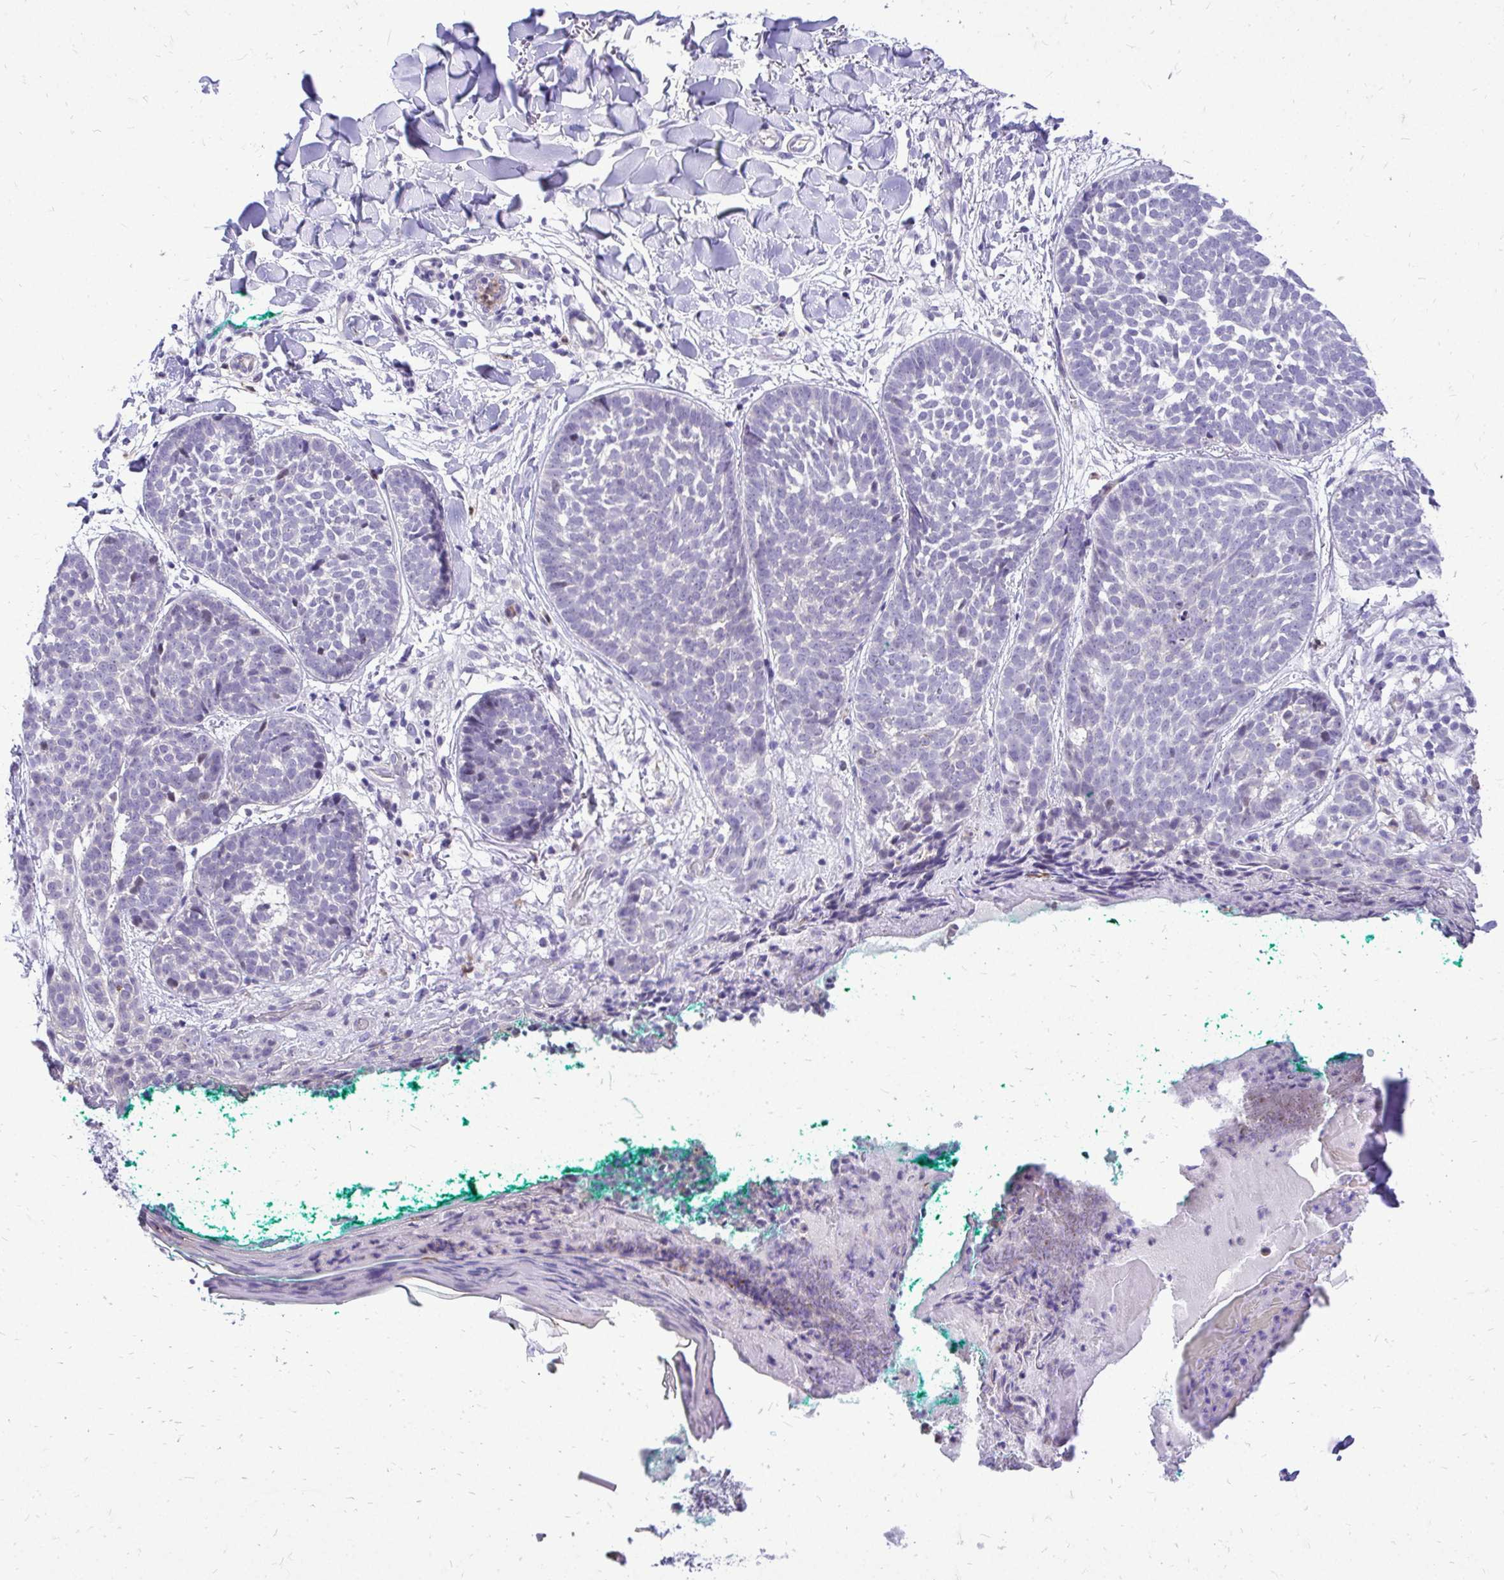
{"staining": {"intensity": "negative", "quantity": "none", "location": "none"}, "tissue": "skin cancer", "cell_type": "Tumor cells", "image_type": "cancer", "snomed": [{"axis": "morphology", "description": "Basal cell carcinoma"}, {"axis": "topography", "description": "Skin"}, {"axis": "topography", "description": "Skin of neck"}, {"axis": "topography", "description": "Skin of shoulder"}, {"axis": "topography", "description": "Skin of back"}], "caption": "Image shows no significant protein expression in tumor cells of skin basal cell carcinoma.", "gene": "ZSWIM9", "patient": {"sex": "male", "age": 80}}